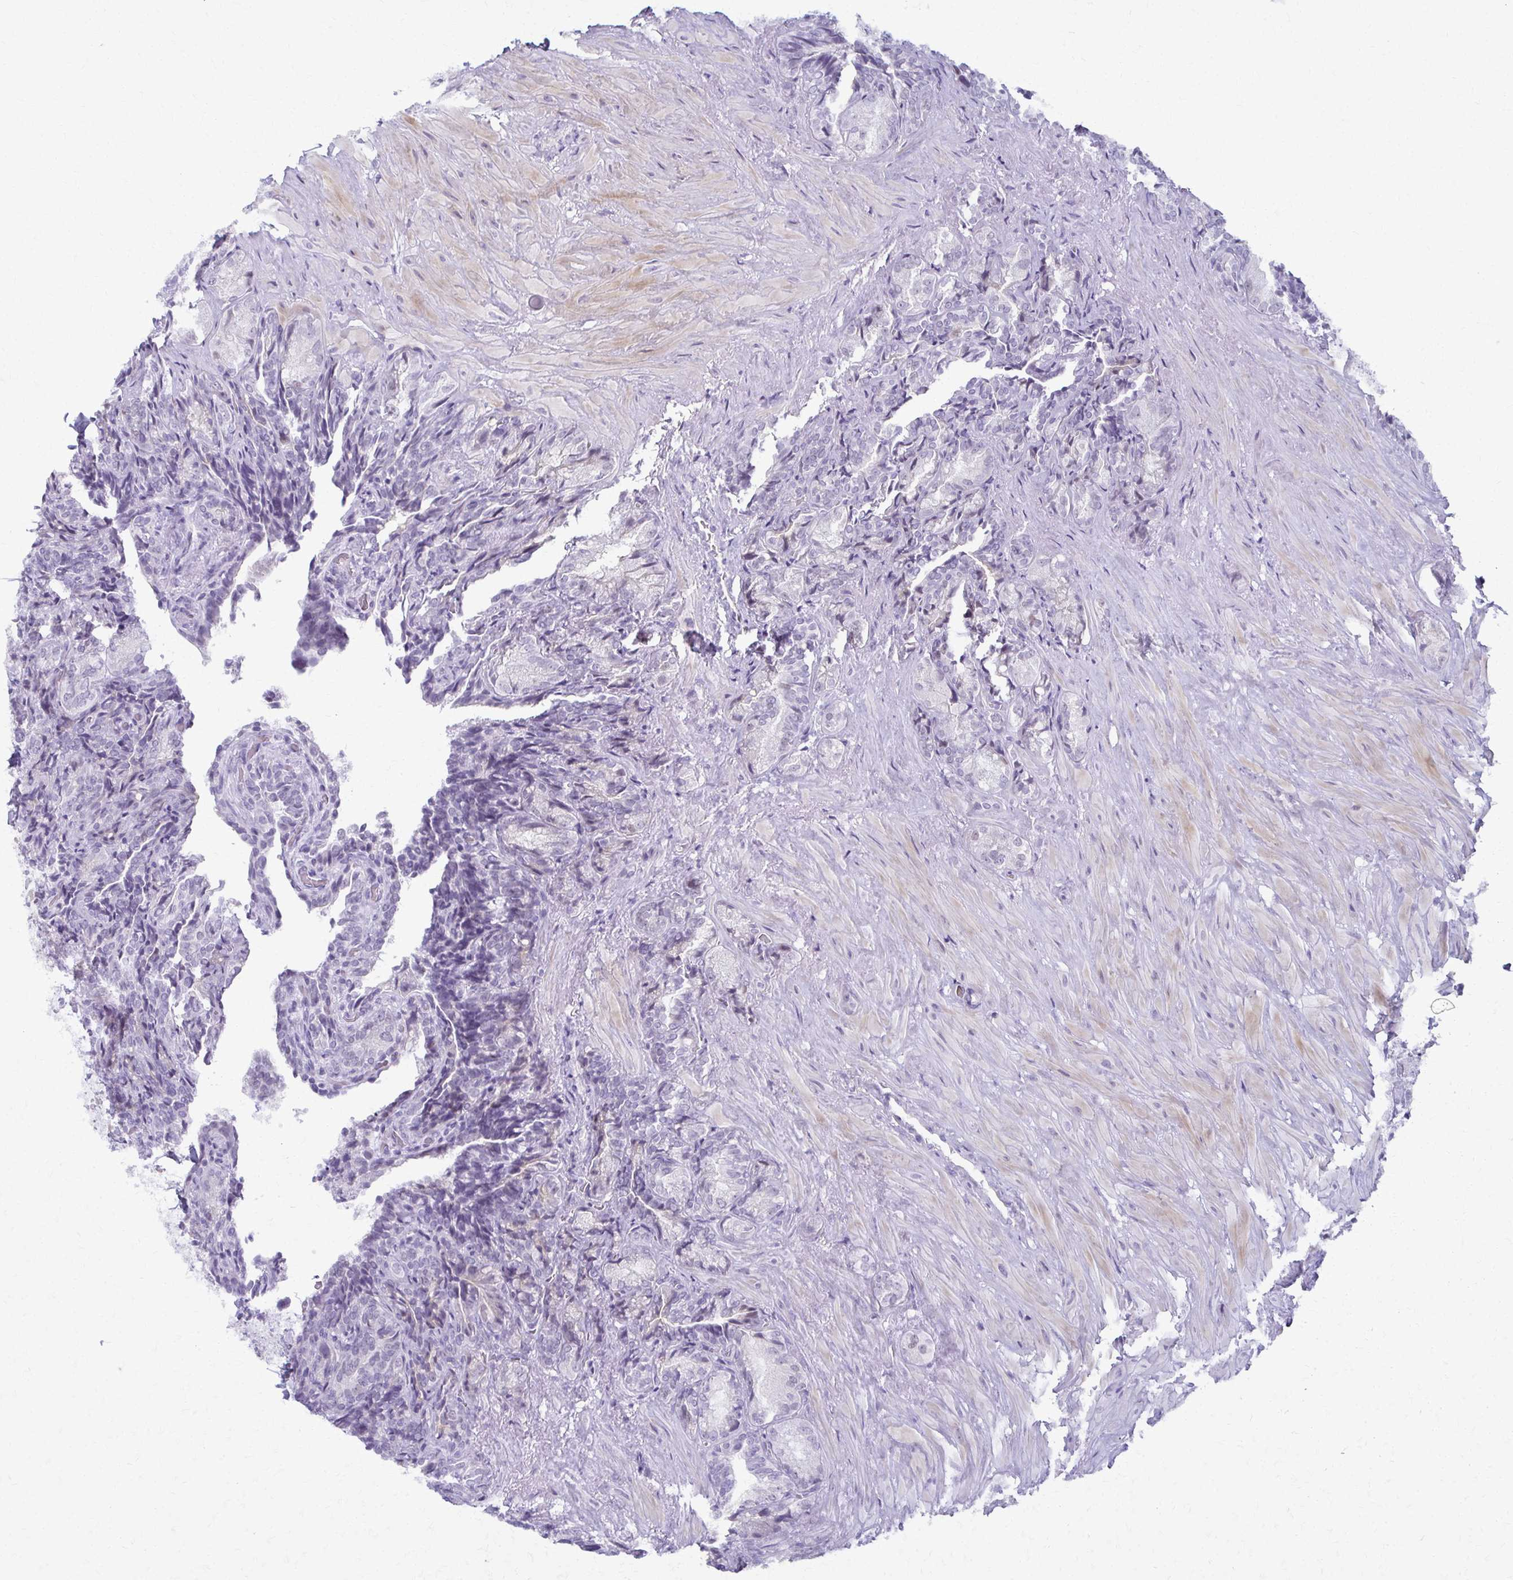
{"staining": {"intensity": "negative", "quantity": "none", "location": "none"}, "tissue": "seminal vesicle", "cell_type": "Glandular cells", "image_type": "normal", "snomed": [{"axis": "morphology", "description": "Normal tissue, NOS"}, {"axis": "topography", "description": "Seminal veicle"}], "caption": "Immunohistochemical staining of unremarkable seminal vesicle shows no significant positivity in glandular cells. Nuclei are stained in blue.", "gene": "MORC4", "patient": {"sex": "male", "age": 68}}